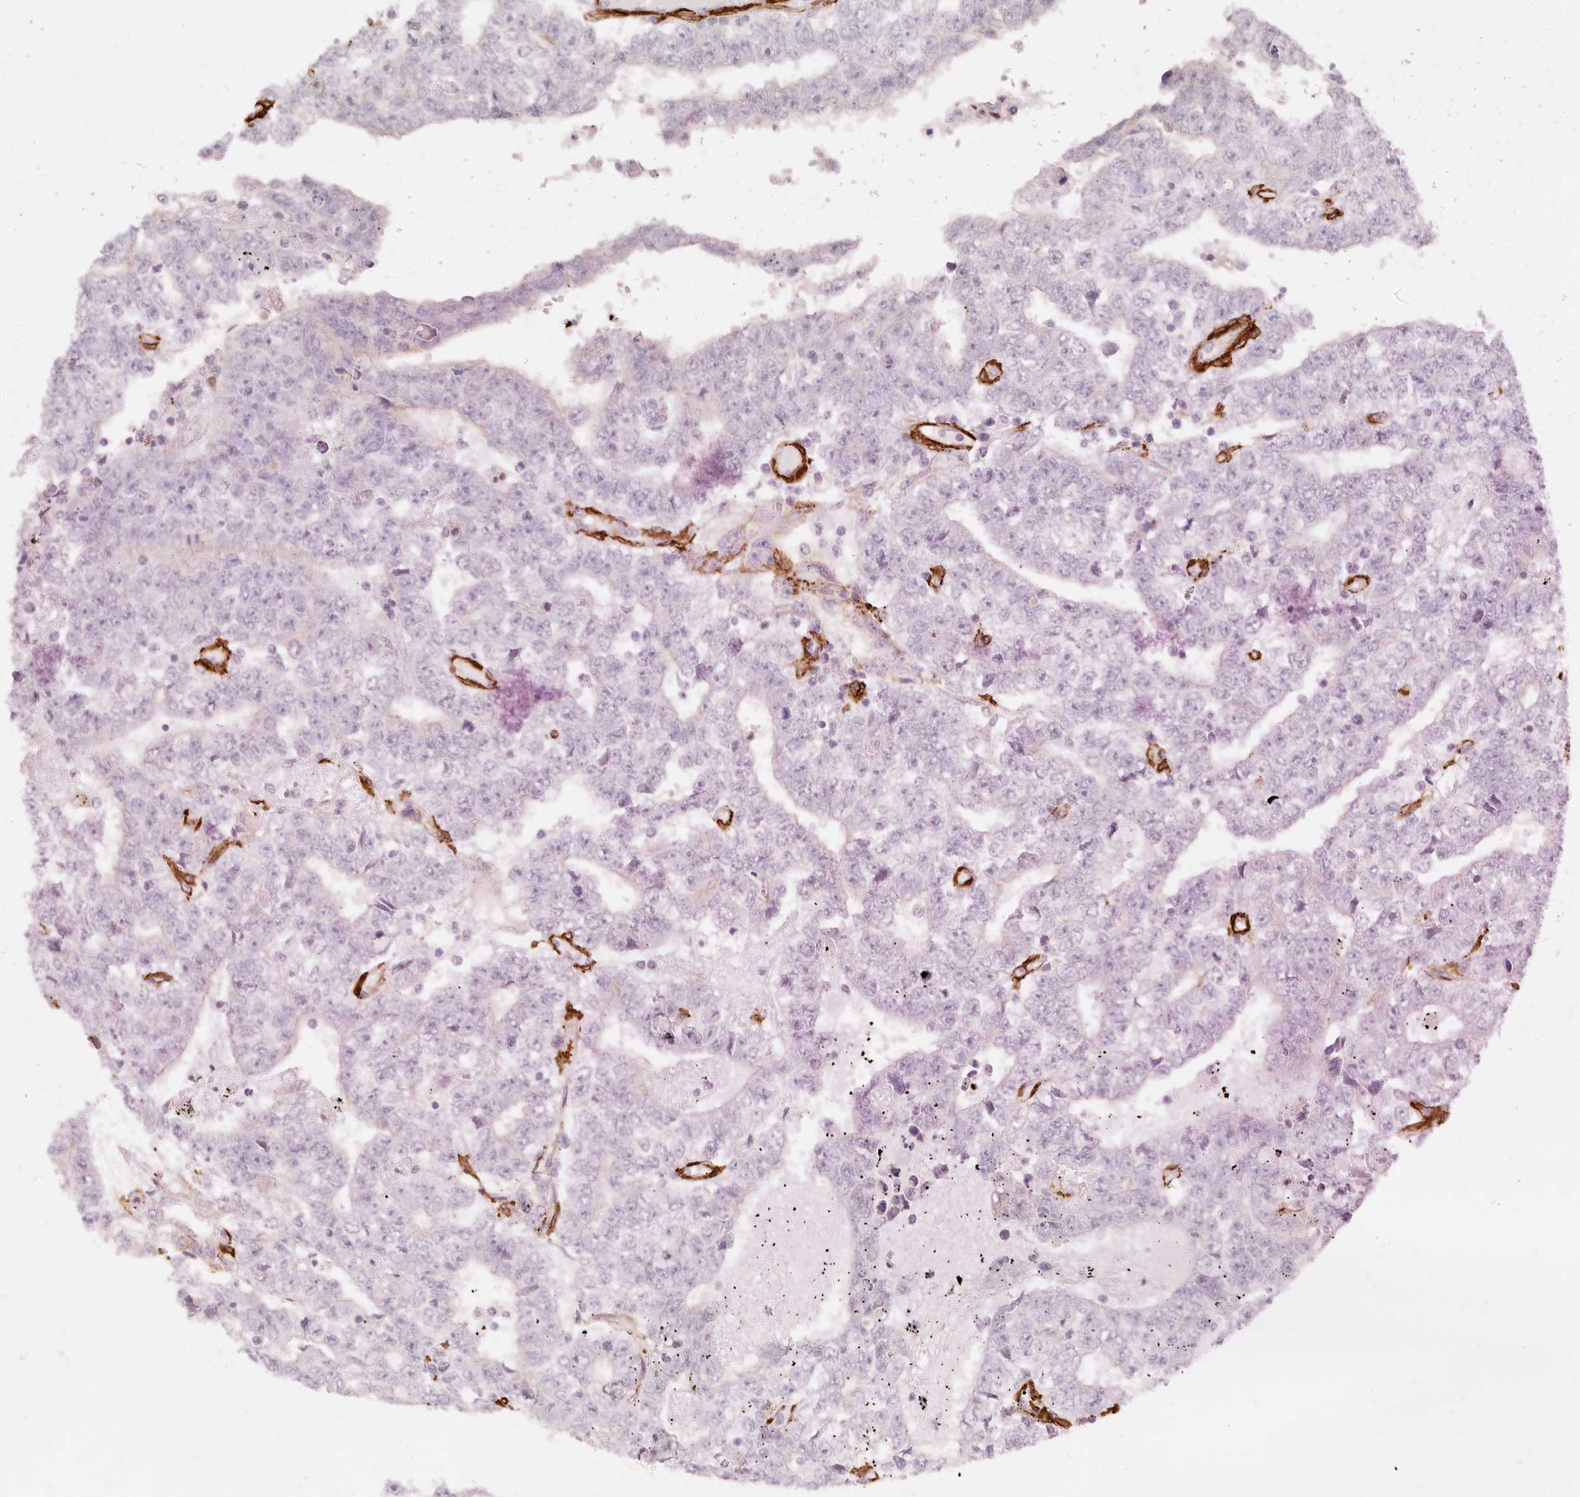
{"staining": {"intensity": "negative", "quantity": "none", "location": "none"}, "tissue": "testis cancer", "cell_type": "Tumor cells", "image_type": "cancer", "snomed": [{"axis": "morphology", "description": "Carcinoma, Embryonal, NOS"}, {"axis": "topography", "description": "Testis"}], "caption": "Testis cancer was stained to show a protein in brown. There is no significant expression in tumor cells.", "gene": "TMTC2", "patient": {"sex": "male", "age": 25}}